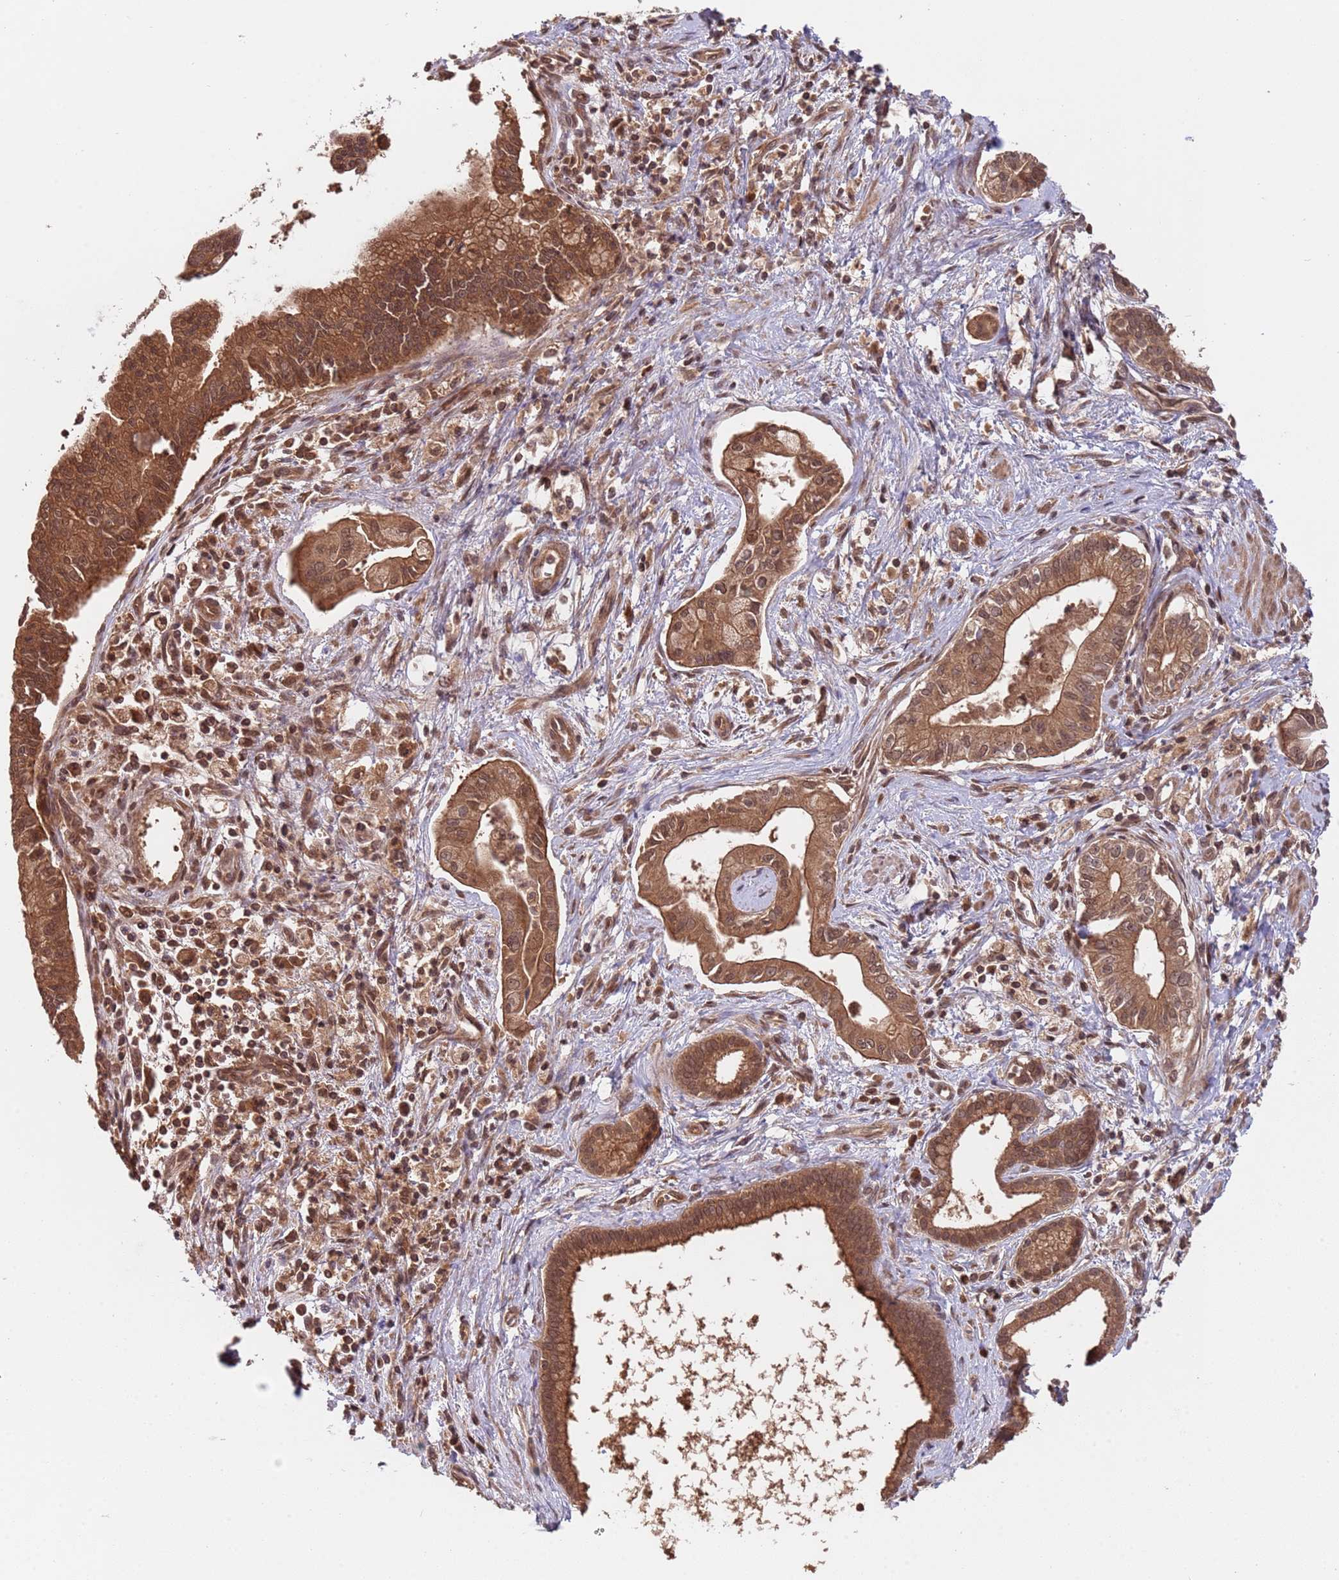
{"staining": {"intensity": "moderate", "quantity": ">75%", "location": "cytoplasmic/membranous,nuclear"}, "tissue": "pancreatic cancer", "cell_type": "Tumor cells", "image_type": "cancer", "snomed": [{"axis": "morphology", "description": "Adenocarcinoma, NOS"}, {"axis": "topography", "description": "Pancreas"}], "caption": "High-power microscopy captured an immunohistochemistry (IHC) photomicrograph of adenocarcinoma (pancreatic), revealing moderate cytoplasmic/membranous and nuclear expression in about >75% of tumor cells.", "gene": "ERI1", "patient": {"sex": "male", "age": 78}}